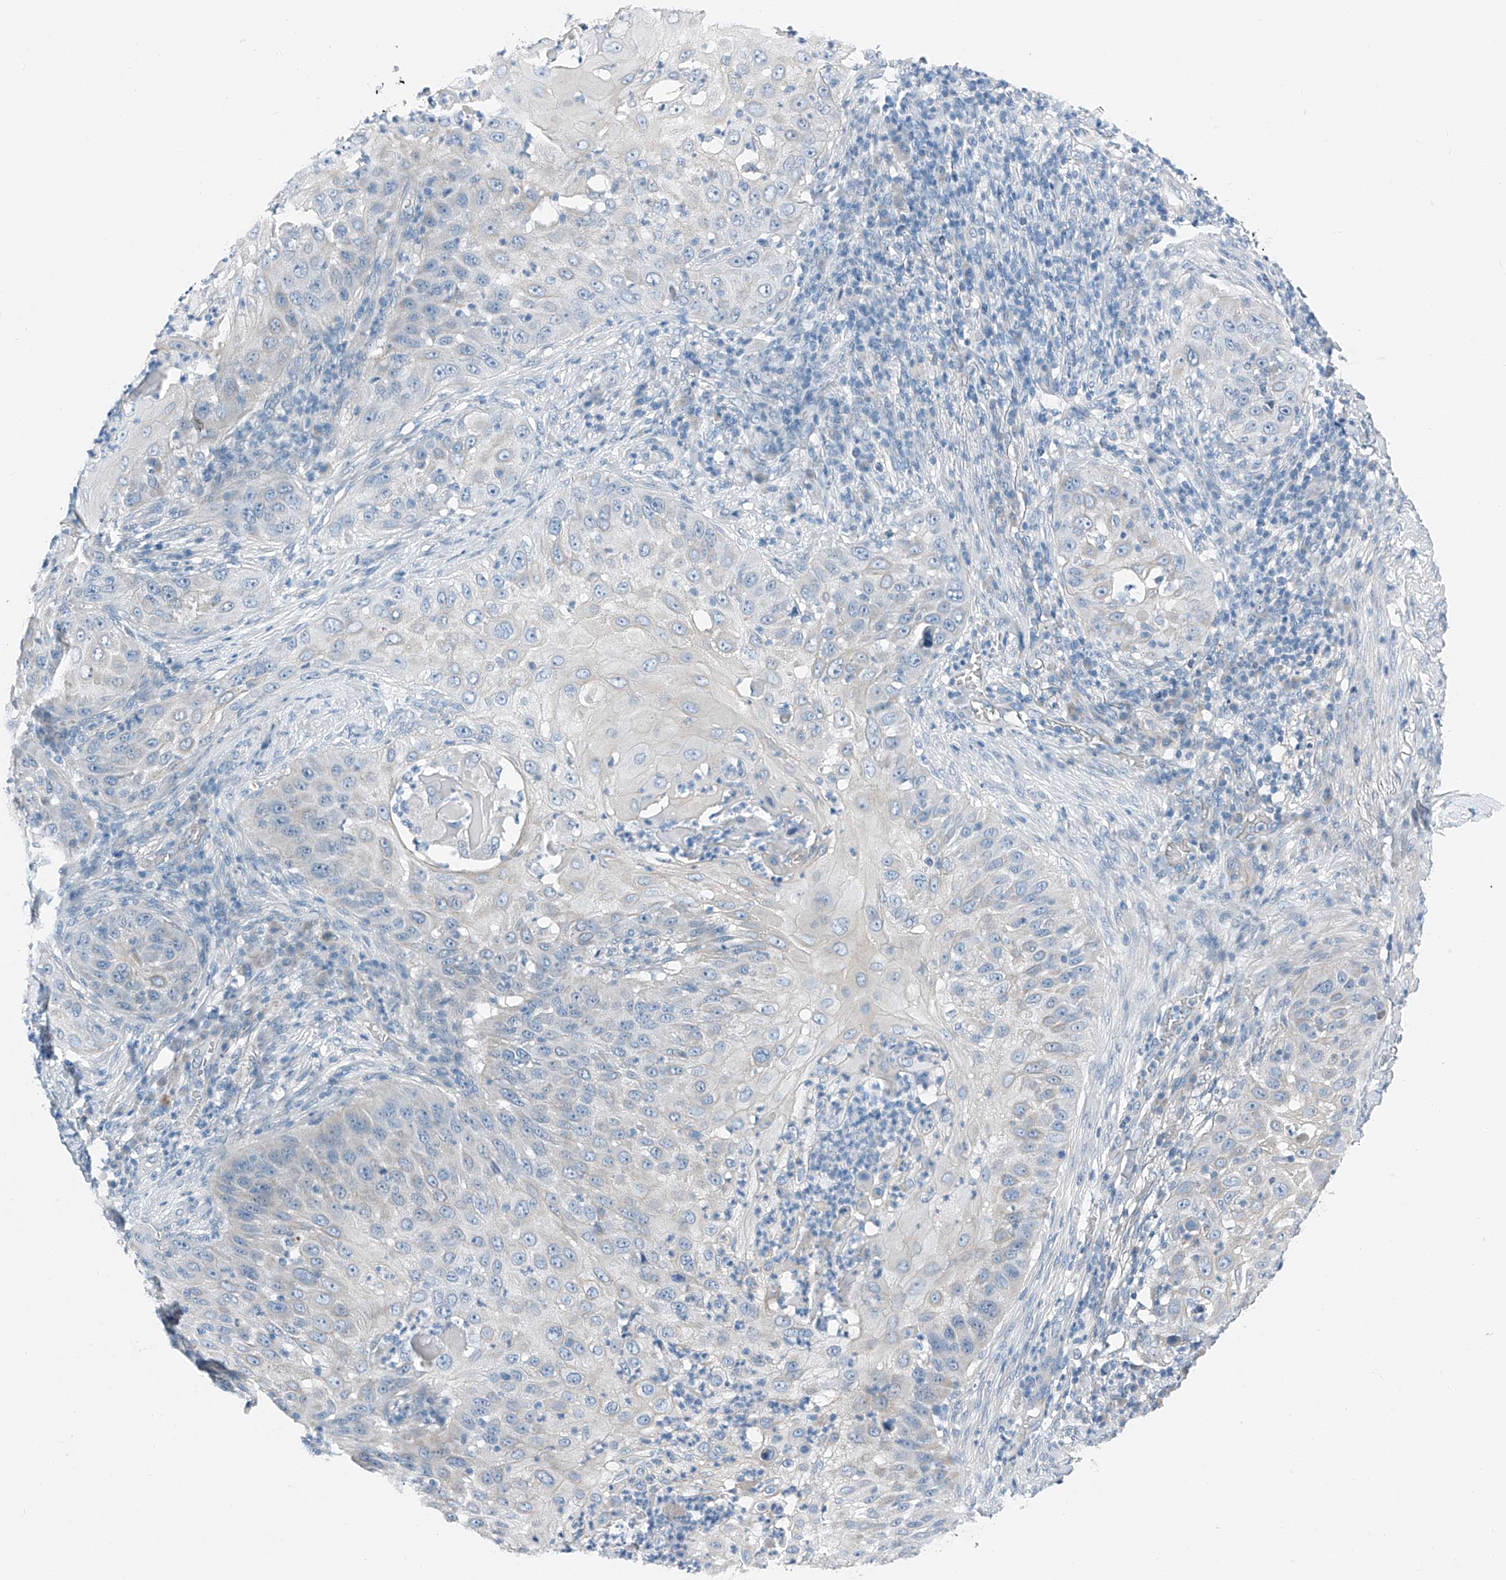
{"staining": {"intensity": "negative", "quantity": "none", "location": "none"}, "tissue": "skin cancer", "cell_type": "Tumor cells", "image_type": "cancer", "snomed": [{"axis": "morphology", "description": "Squamous cell carcinoma, NOS"}, {"axis": "topography", "description": "Skin"}], "caption": "The immunohistochemistry micrograph has no significant expression in tumor cells of skin cancer tissue.", "gene": "MDGA1", "patient": {"sex": "female", "age": 44}}